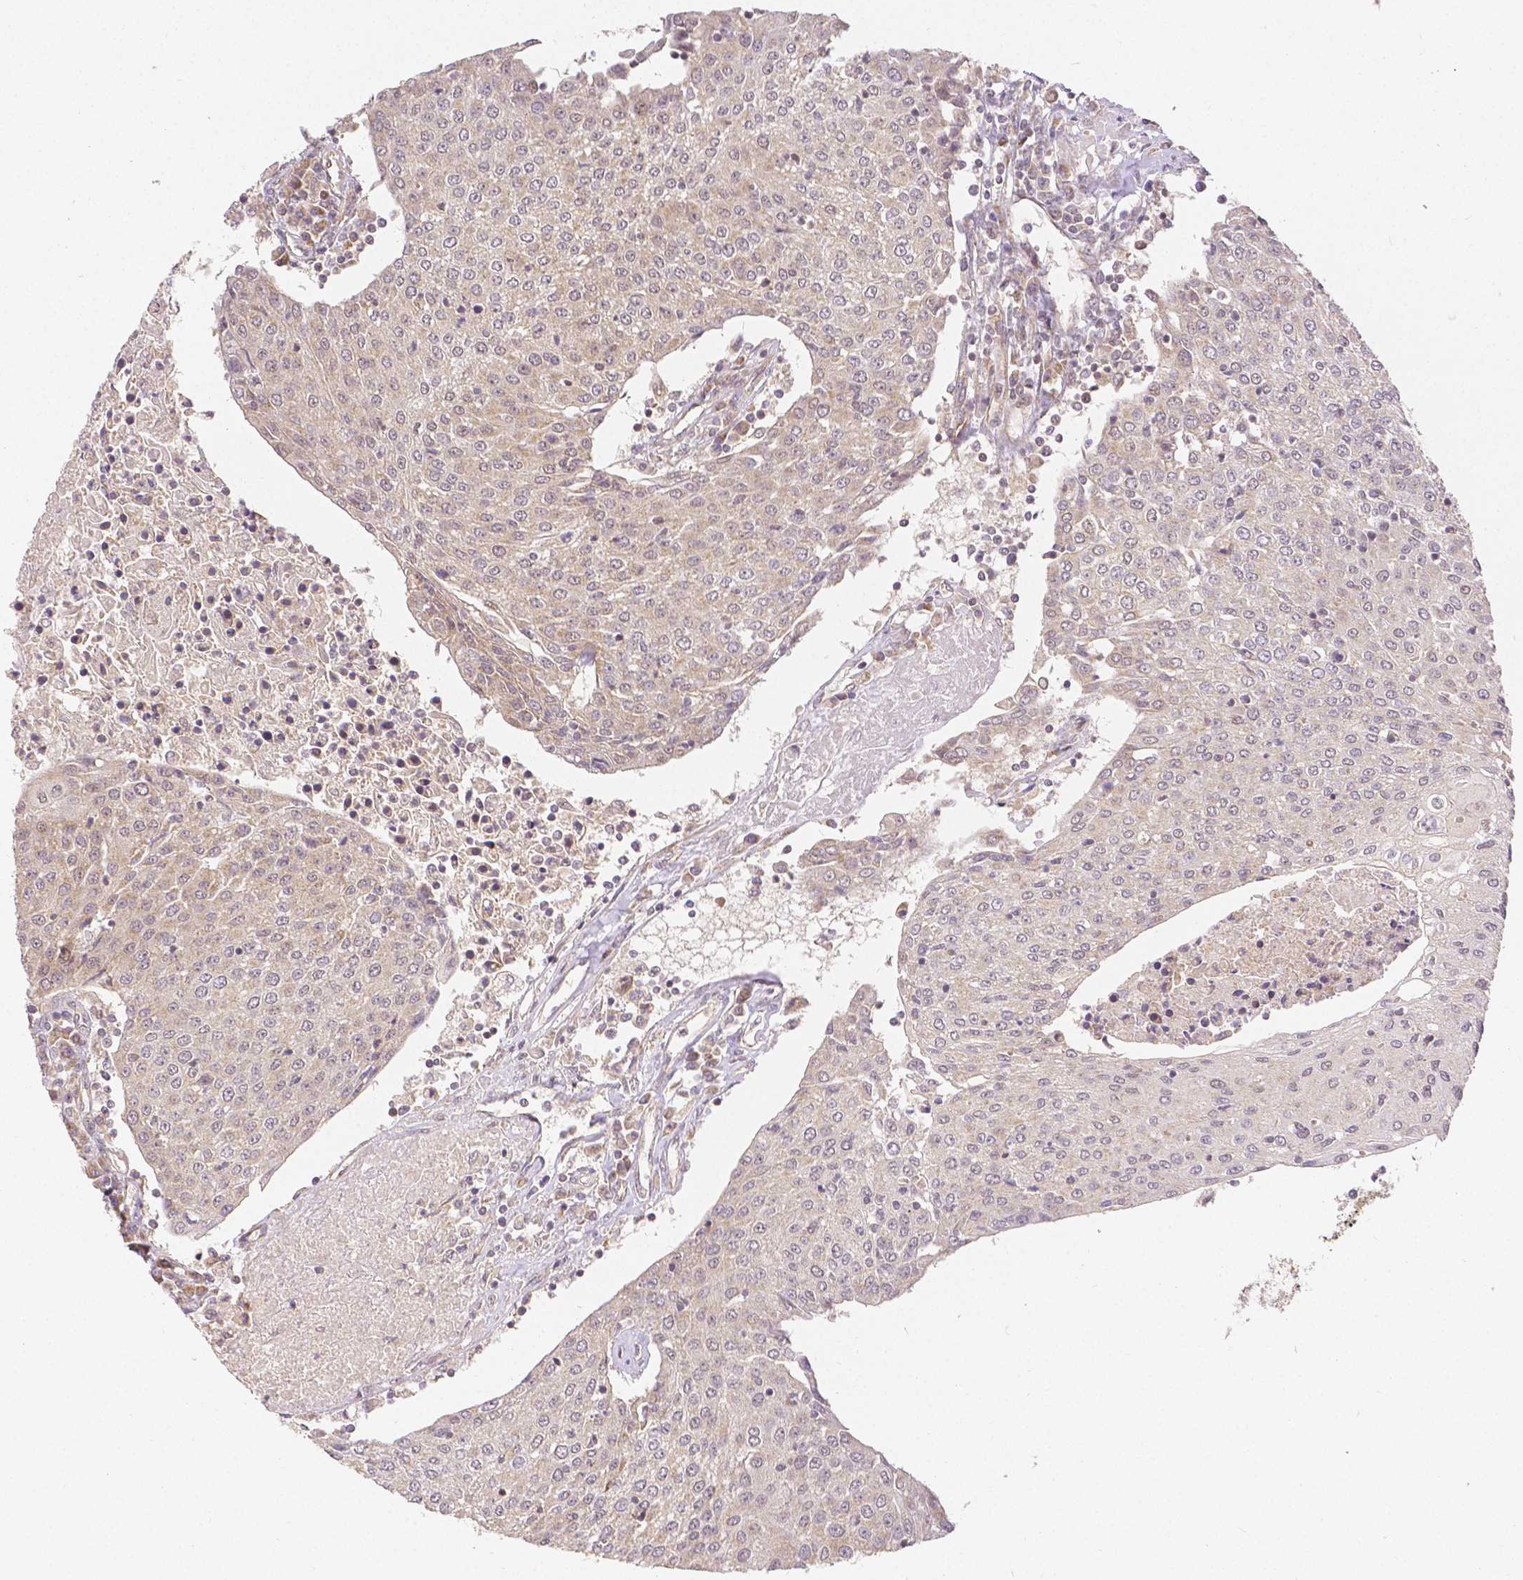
{"staining": {"intensity": "negative", "quantity": "none", "location": "none"}, "tissue": "urothelial cancer", "cell_type": "Tumor cells", "image_type": "cancer", "snomed": [{"axis": "morphology", "description": "Urothelial carcinoma, High grade"}, {"axis": "topography", "description": "Urinary bladder"}], "caption": "A histopathology image of urothelial carcinoma (high-grade) stained for a protein shows no brown staining in tumor cells.", "gene": "RHOT1", "patient": {"sex": "female", "age": 85}}